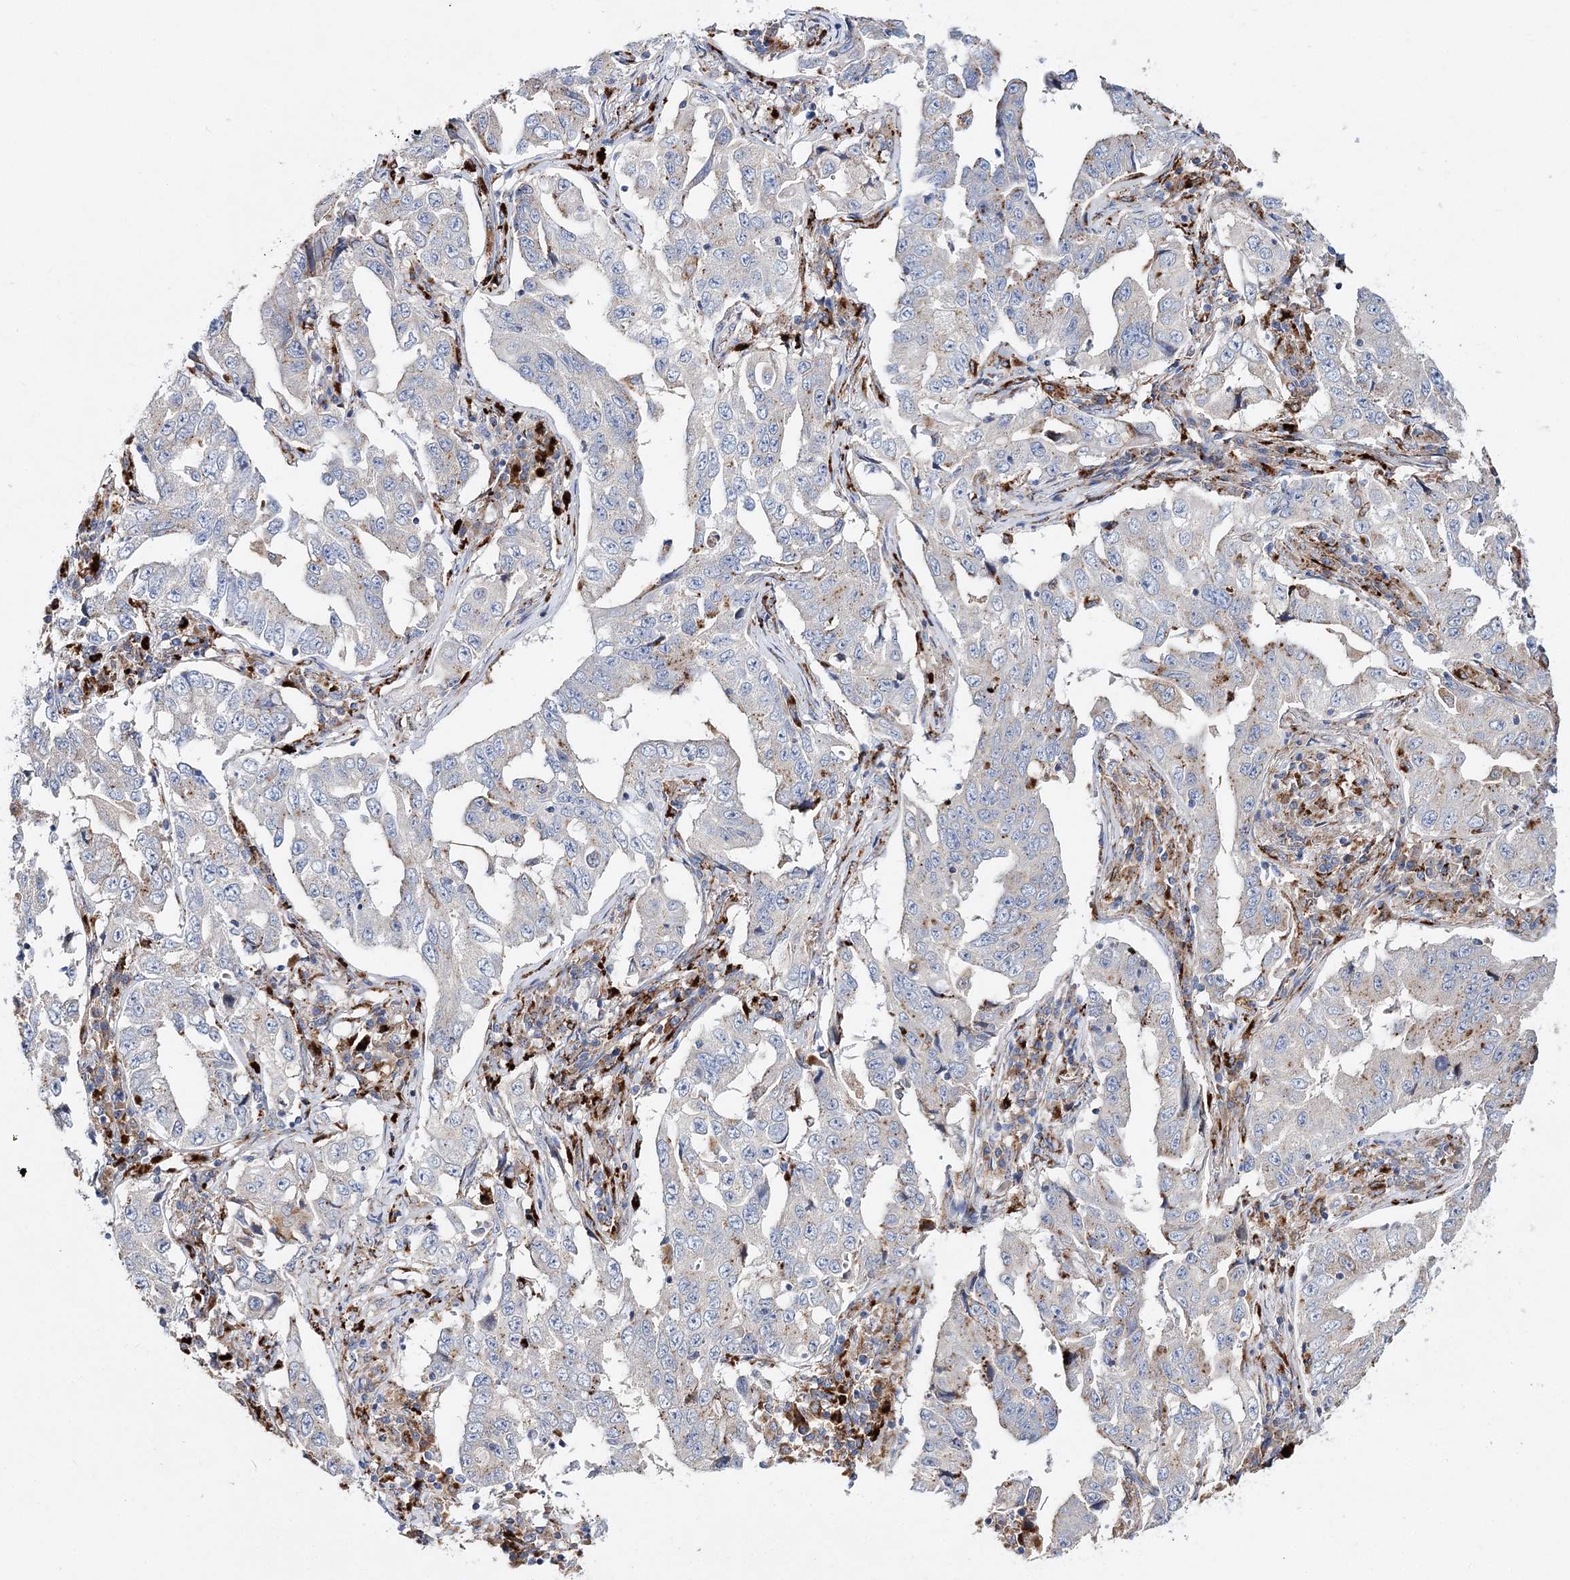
{"staining": {"intensity": "negative", "quantity": "none", "location": "none"}, "tissue": "lung cancer", "cell_type": "Tumor cells", "image_type": "cancer", "snomed": [{"axis": "morphology", "description": "Adenocarcinoma, NOS"}, {"axis": "topography", "description": "Lung"}], "caption": "IHC image of neoplastic tissue: adenocarcinoma (lung) stained with DAB demonstrates no significant protein staining in tumor cells.", "gene": "C3orf38", "patient": {"sex": "female", "age": 51}}